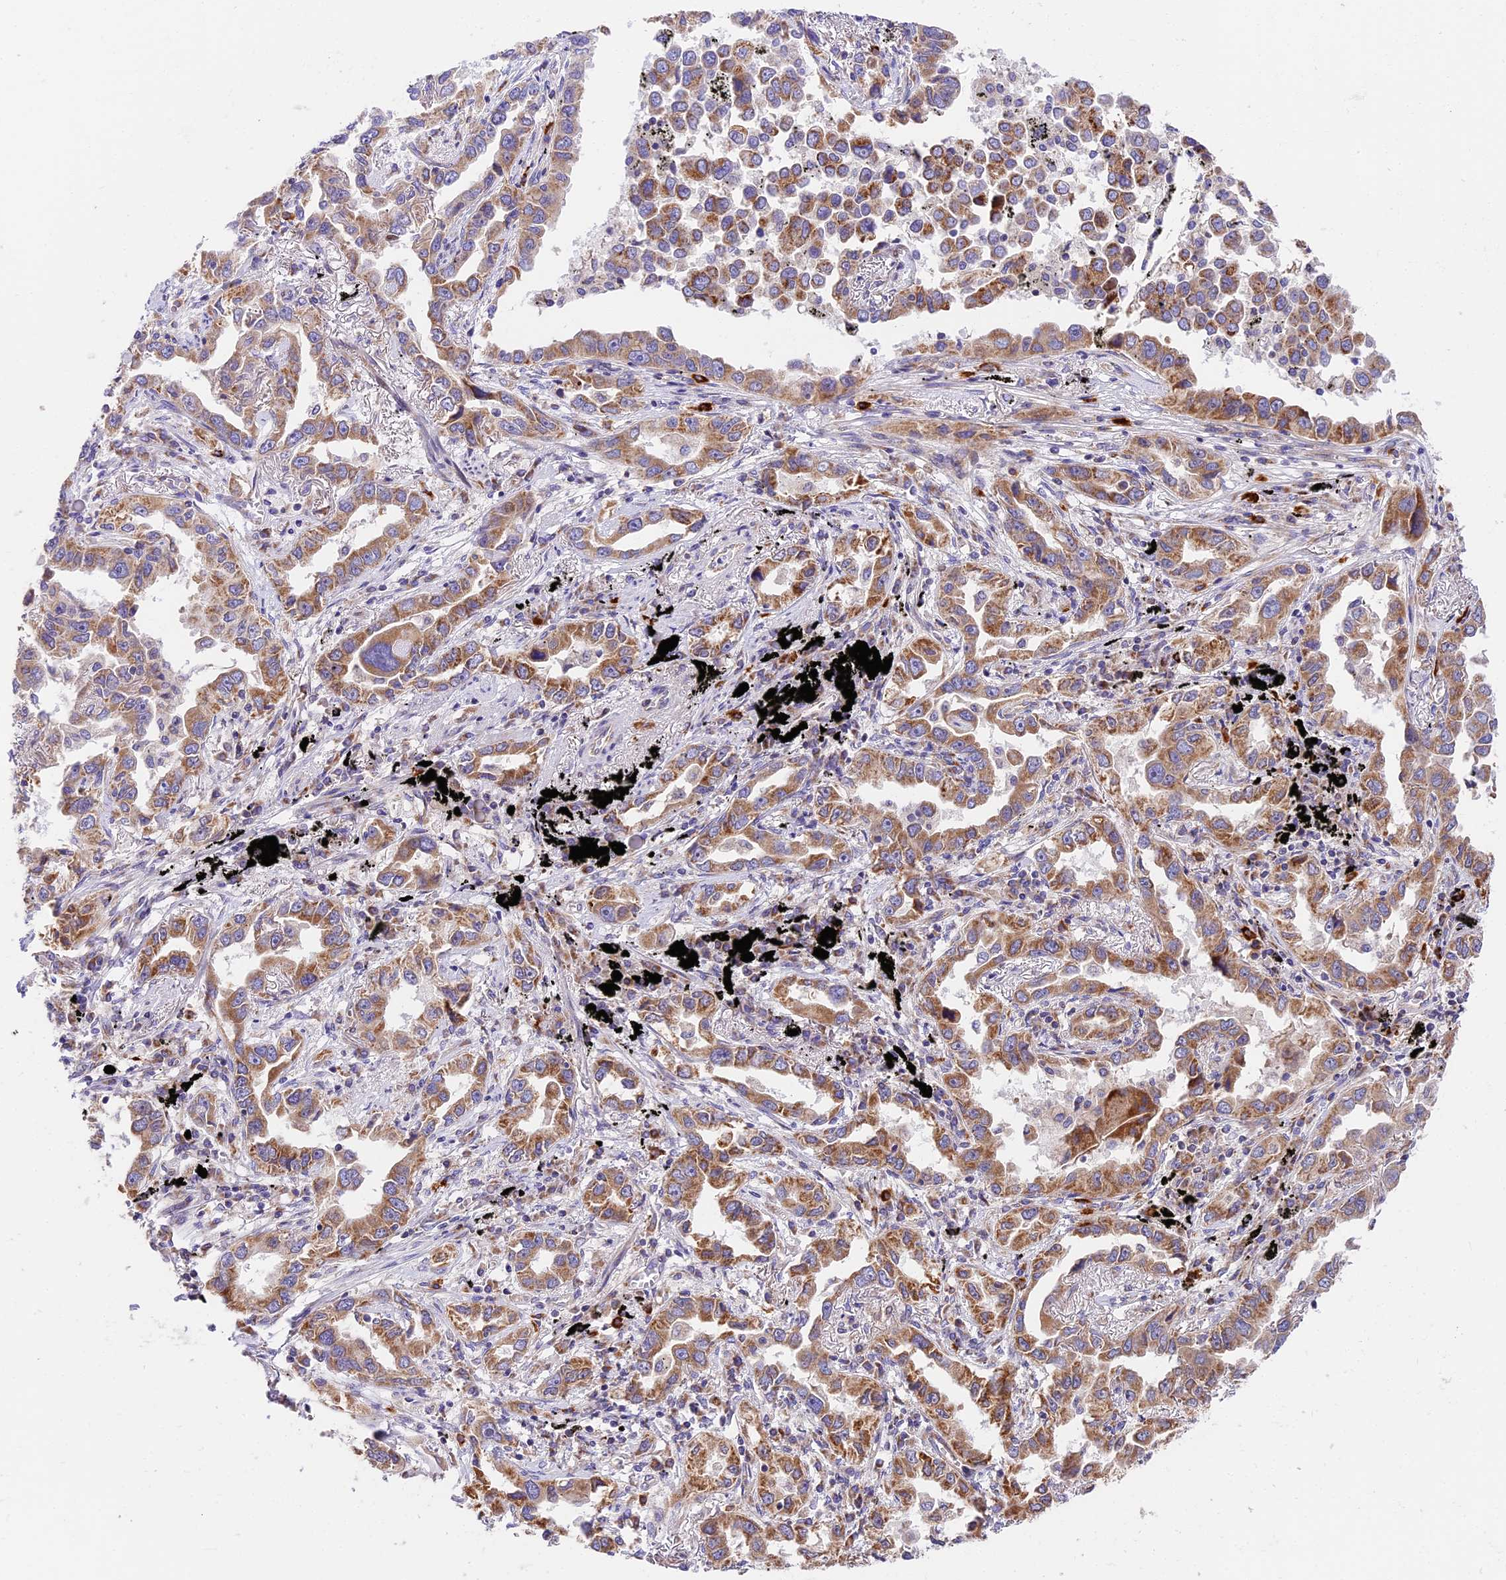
{"staining": {"intensity": "moderate", "quantity": ">75%", "location": "cytoplasmic/membranous"}, "tissue": "lung cancer", "cell_type": "Tumor cells", "image_type": "cancer", "snomed": [{"axis": "morphology", "description": "Adenocarcinoma, NOS"}, {"axis": "topography", "description": "Lung"}], "caption": "Protein staining of adenocarcinoma (lung) tissue demonstrates moderate cytoplasmic/membranous staining in about >75% of tumor cells.", "gene": "MRAS", "patient": {"sex": "male", "age": 67}}